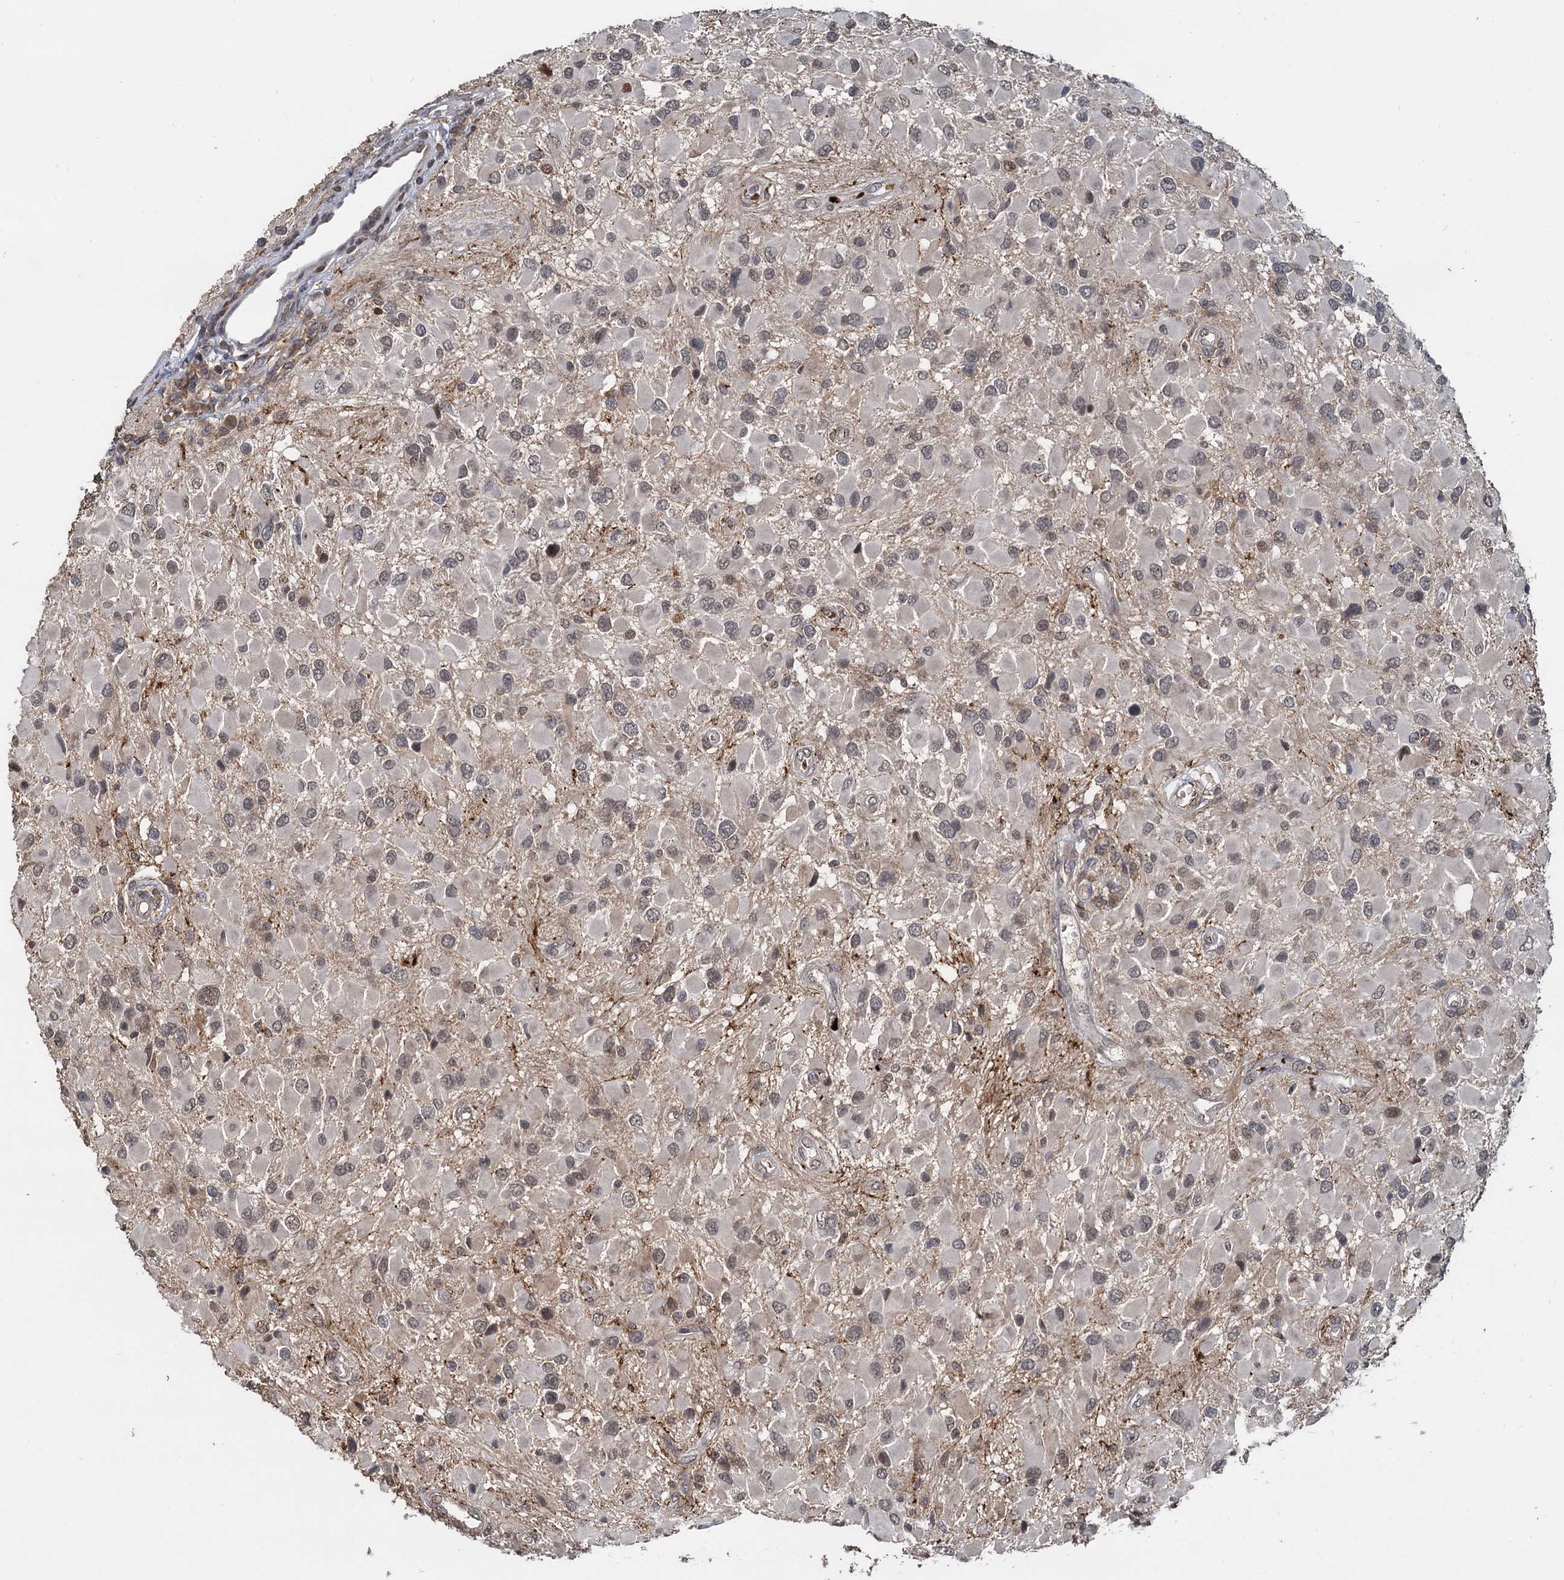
{"staining": {"intensity": "weak", "quantity": "25%-75%", "location": "nuclear"}, "tissue": "glioma", "cell_type": "Tumor cells", "image_type": "cancer", "snomed": [{"axis": "morphology", "description": "Glioma, malignant, High grade"}, {"axis": "topography", "description": "Brain"}], "caption": "Malignant glioma (high-grade) stained for a protein (brown) shows weak nuclear positive expression in approximately 25%-75% of tumor cells.", "gene": "FANCI", "patient": {"sex": "male", "age": 53}}